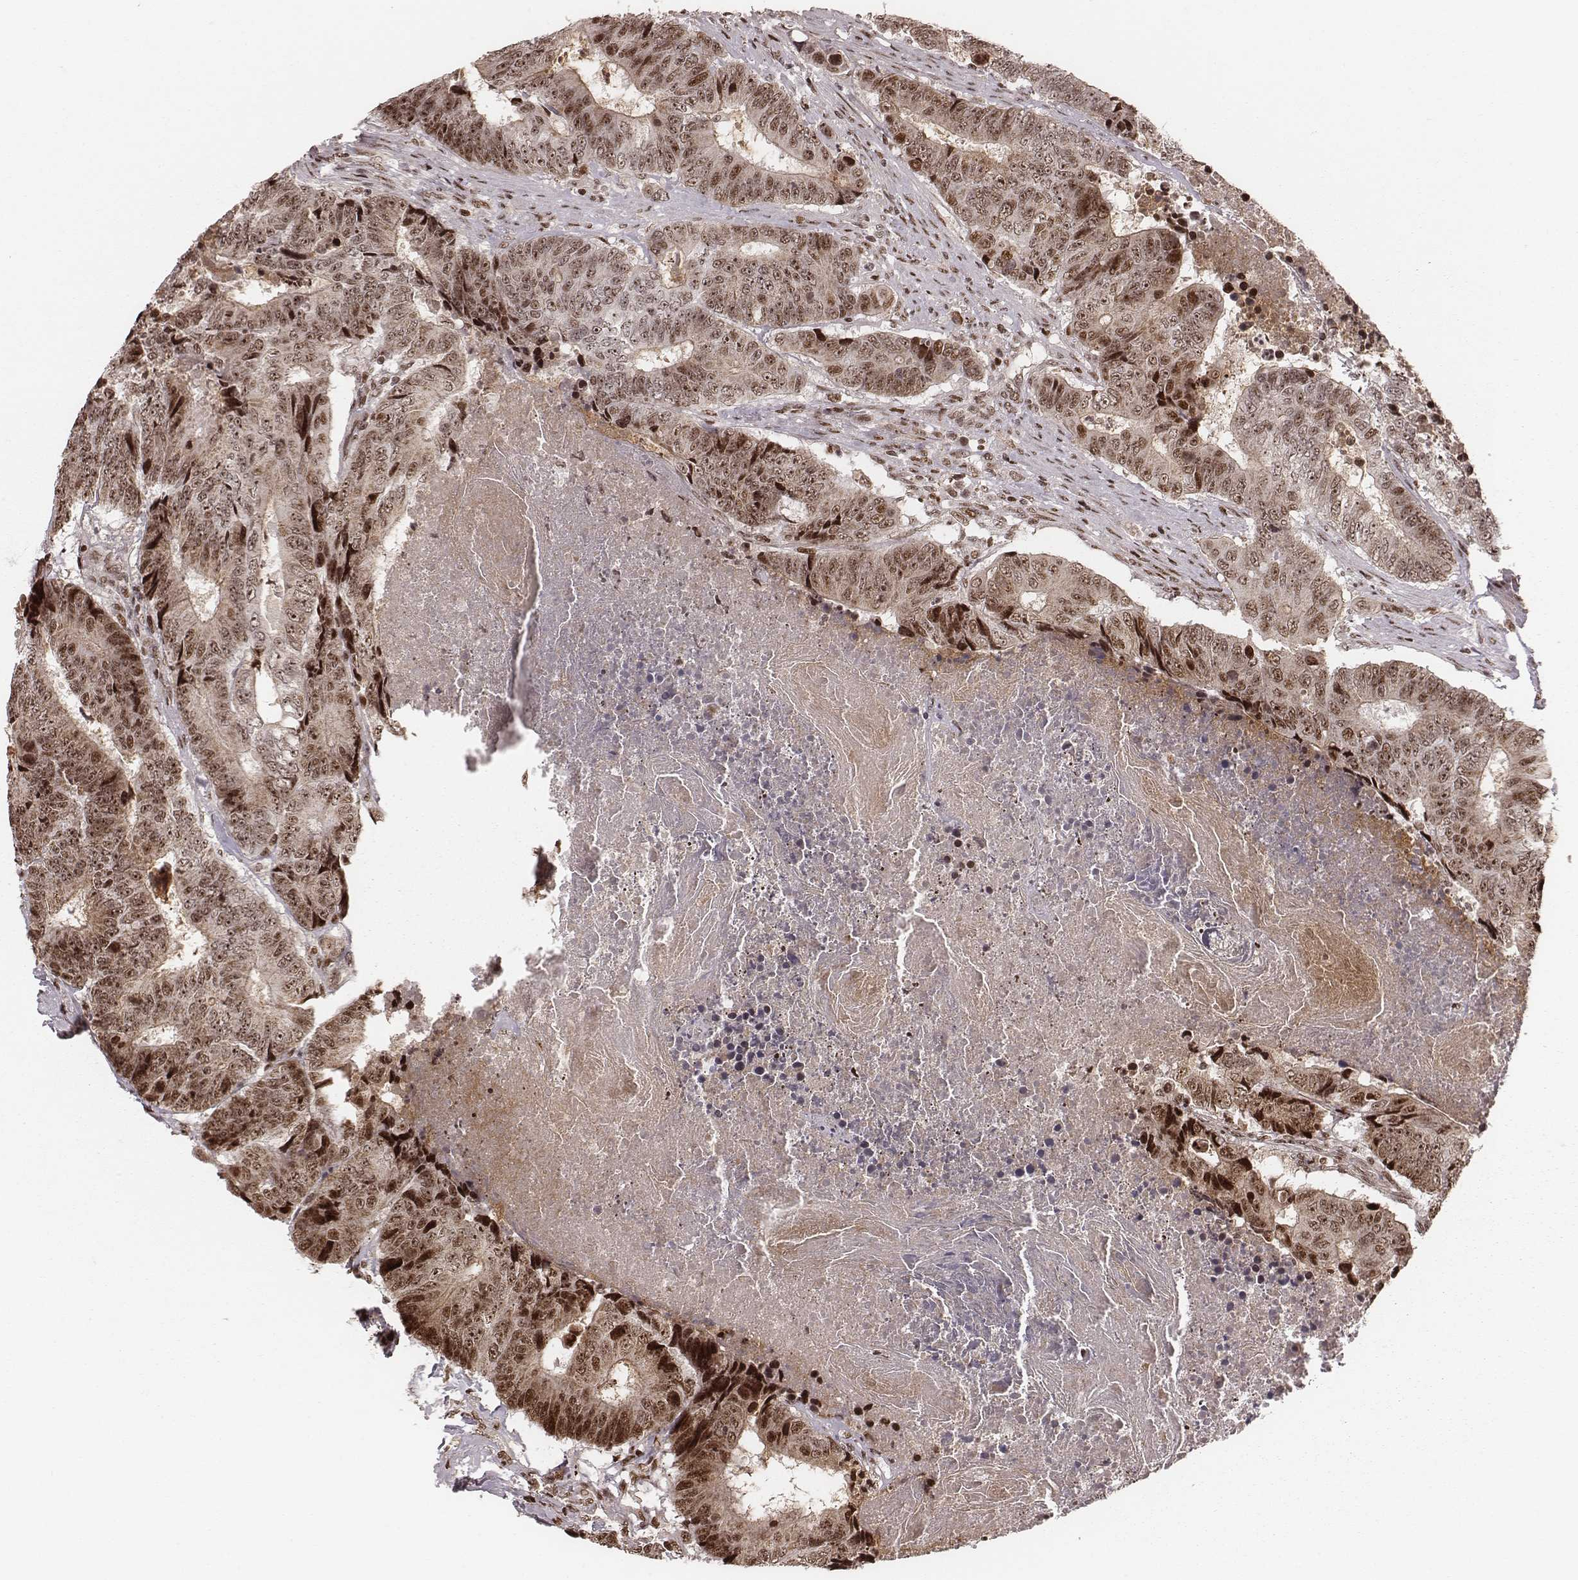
{"staining": {"intensity": "moderate", "quantity": ">75%", "location": "cytoplasmic/membranous,nuclear"}, "tissue": "colorectal cancer", "cell_type": "Tumor cells", "image_type": "cancer", "snomed": [{"axis": "morphology", "description": "Adenocarcinoma, NOS"}, {"axis": "topography", "description": "Colon"}], "caption": "Colorectal adenocarcinoma stained with a protein marker reveals moderate staining in tumor cells.", "gene": "VRK3", "patient": {"sex": "female", "age": 48}}